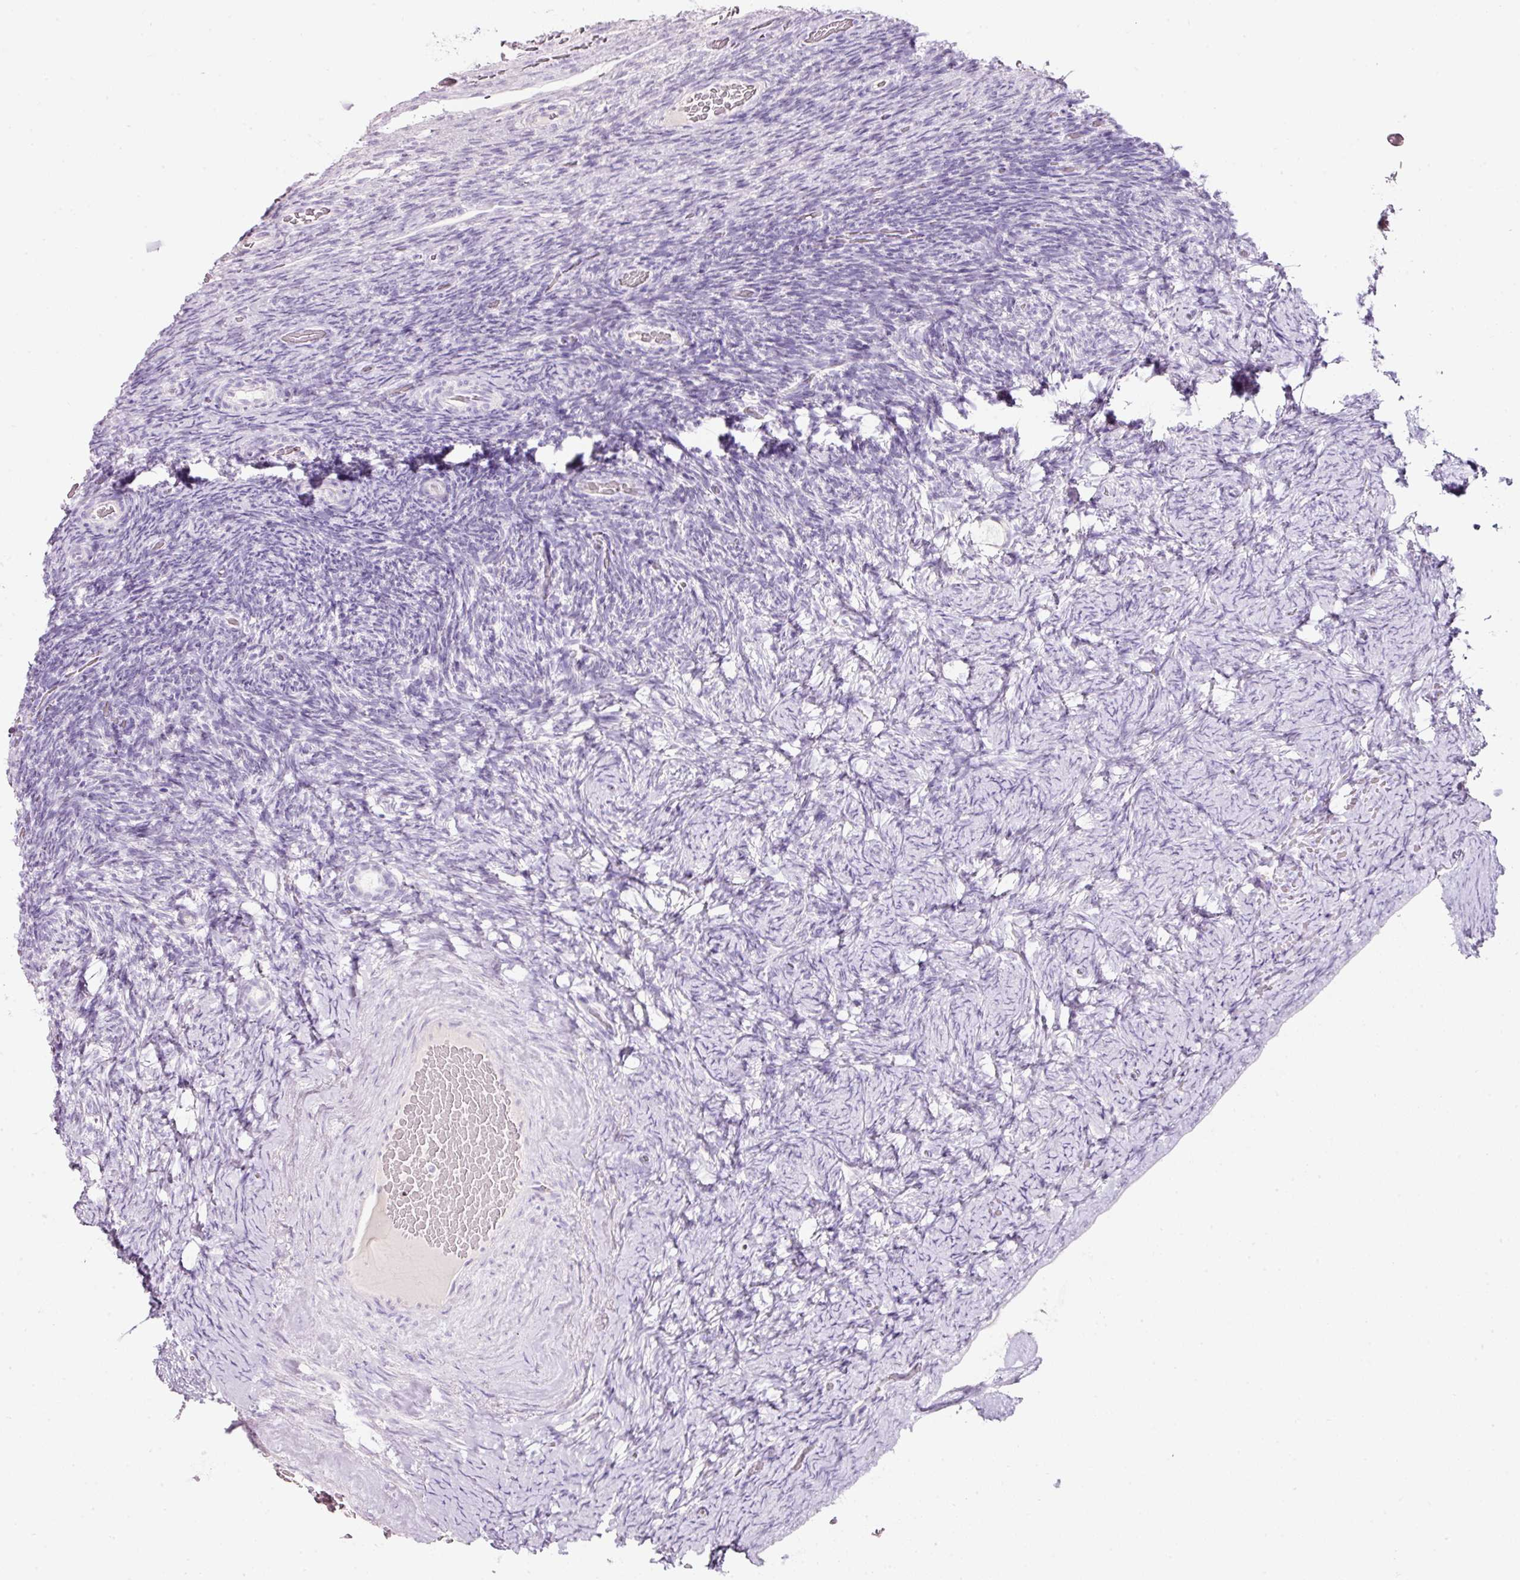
{"staining": {"intensity": "negative", "quantity": "none", "location": "none"}, "tissue": "ovary", "cell_type": "Ovarian stroma cells", "image_type": "normal", "snomed": [{"axis": "morphology", "description": "Normal tissue, NOS"}, {"axis": "topography", "description": "Ovary"}], "caption": "This is an immunohistochemistry micrograph of unremarkable human ovary. There is no positivity in ovarian stroma cells.", "gene": "SLC2A2", "patient": {"sex": "female", "age": 34}}